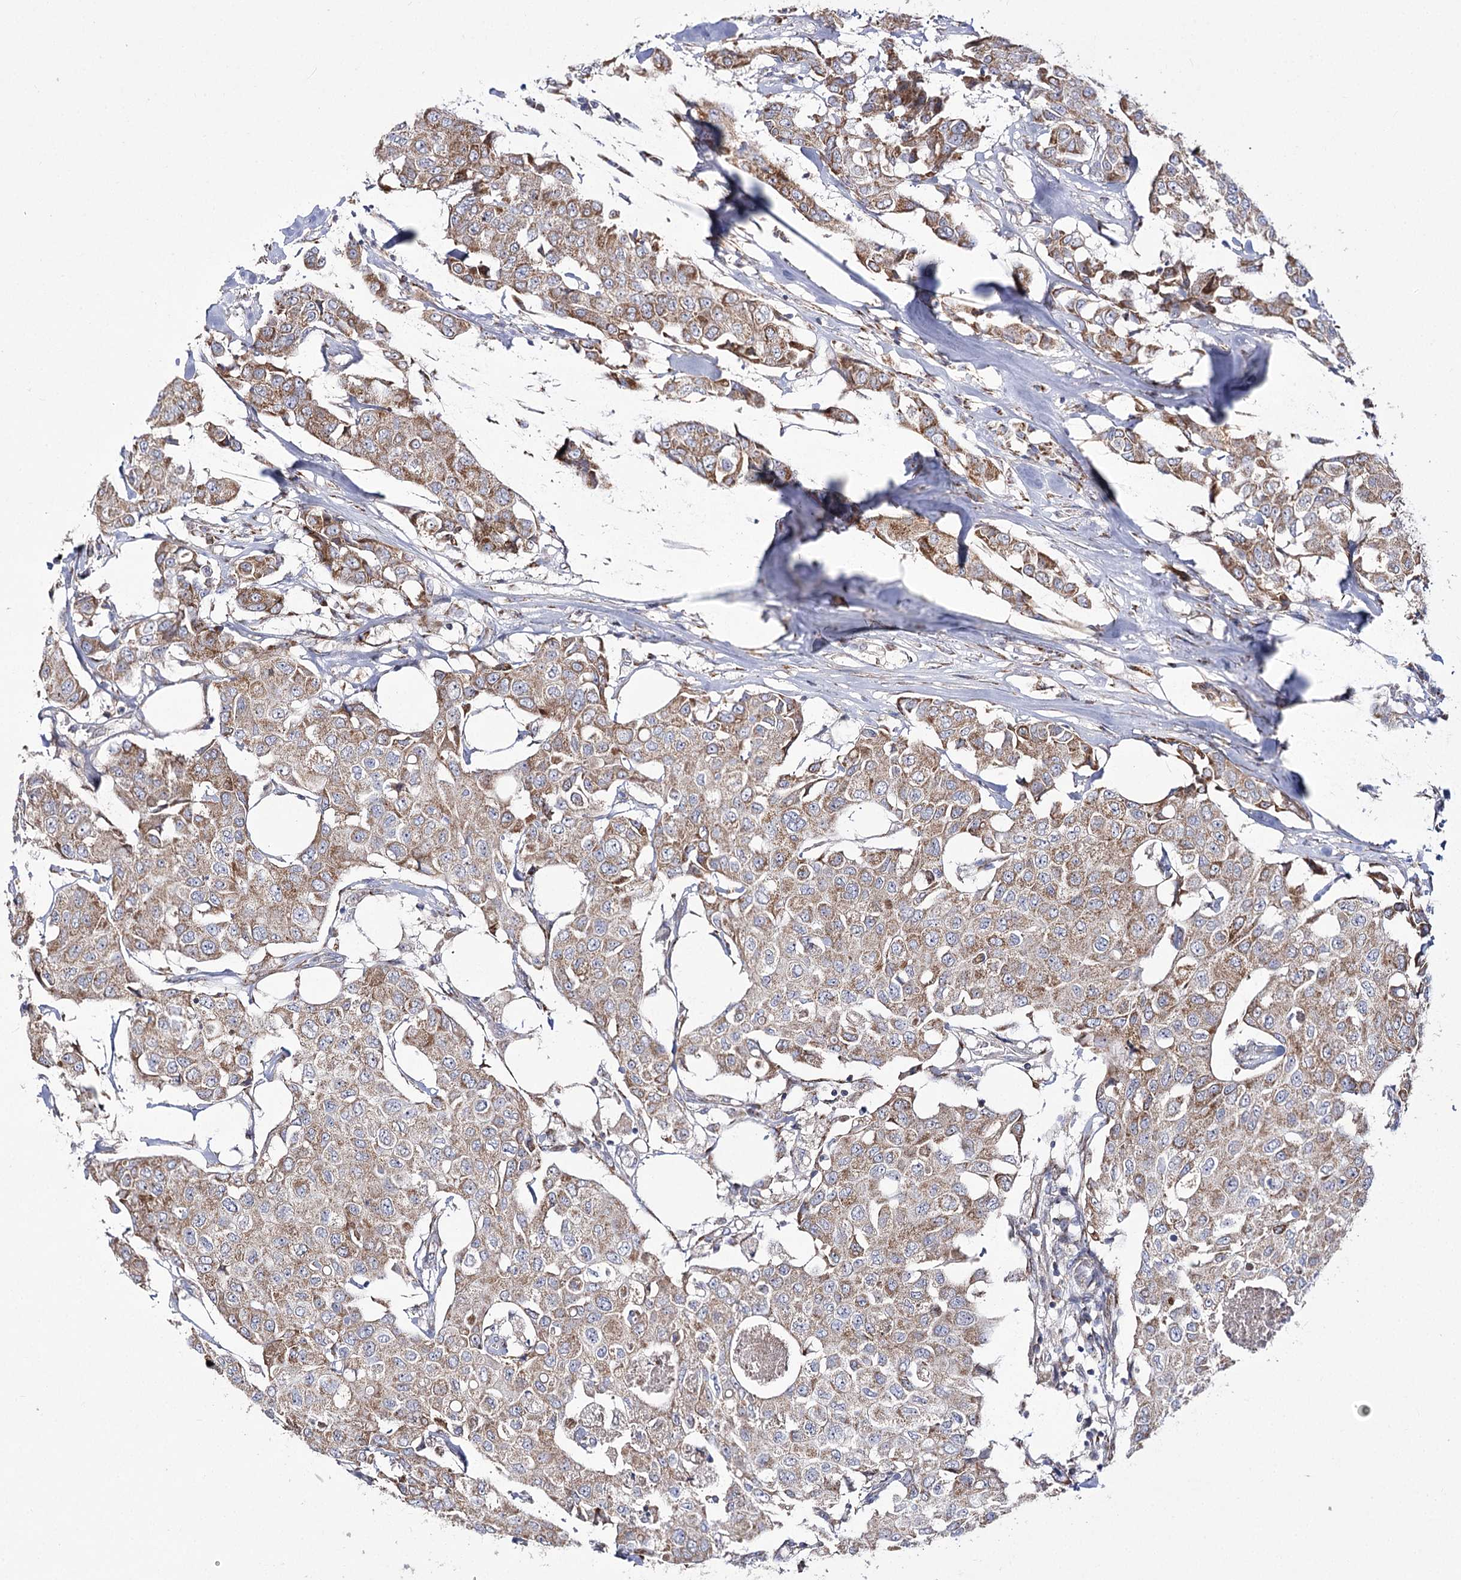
{"staining": {"intensity": "moderate", "quantity": ">75%", "location": "cytoplasmic/membranous"}, "tissue": "breast cancer", "cell_type": "Tumor cells", "image_type": "cancer", "snomed": [{"axis": "morphology", "description": "Duct carcinoma"}, {"axis": "topography", "description": "Breast"}], "caption": "The photomicrograph shows staining of breast cancer (intraductal carcinoma), revealing moderate cytoplasmic/membranous protein staining (brown color) within tumor cells. (brown staining indicates protein expression, while blue staining denotes nuclei).", "gene": "NADK2", "patient": {"sex": "female", "age": 80}}